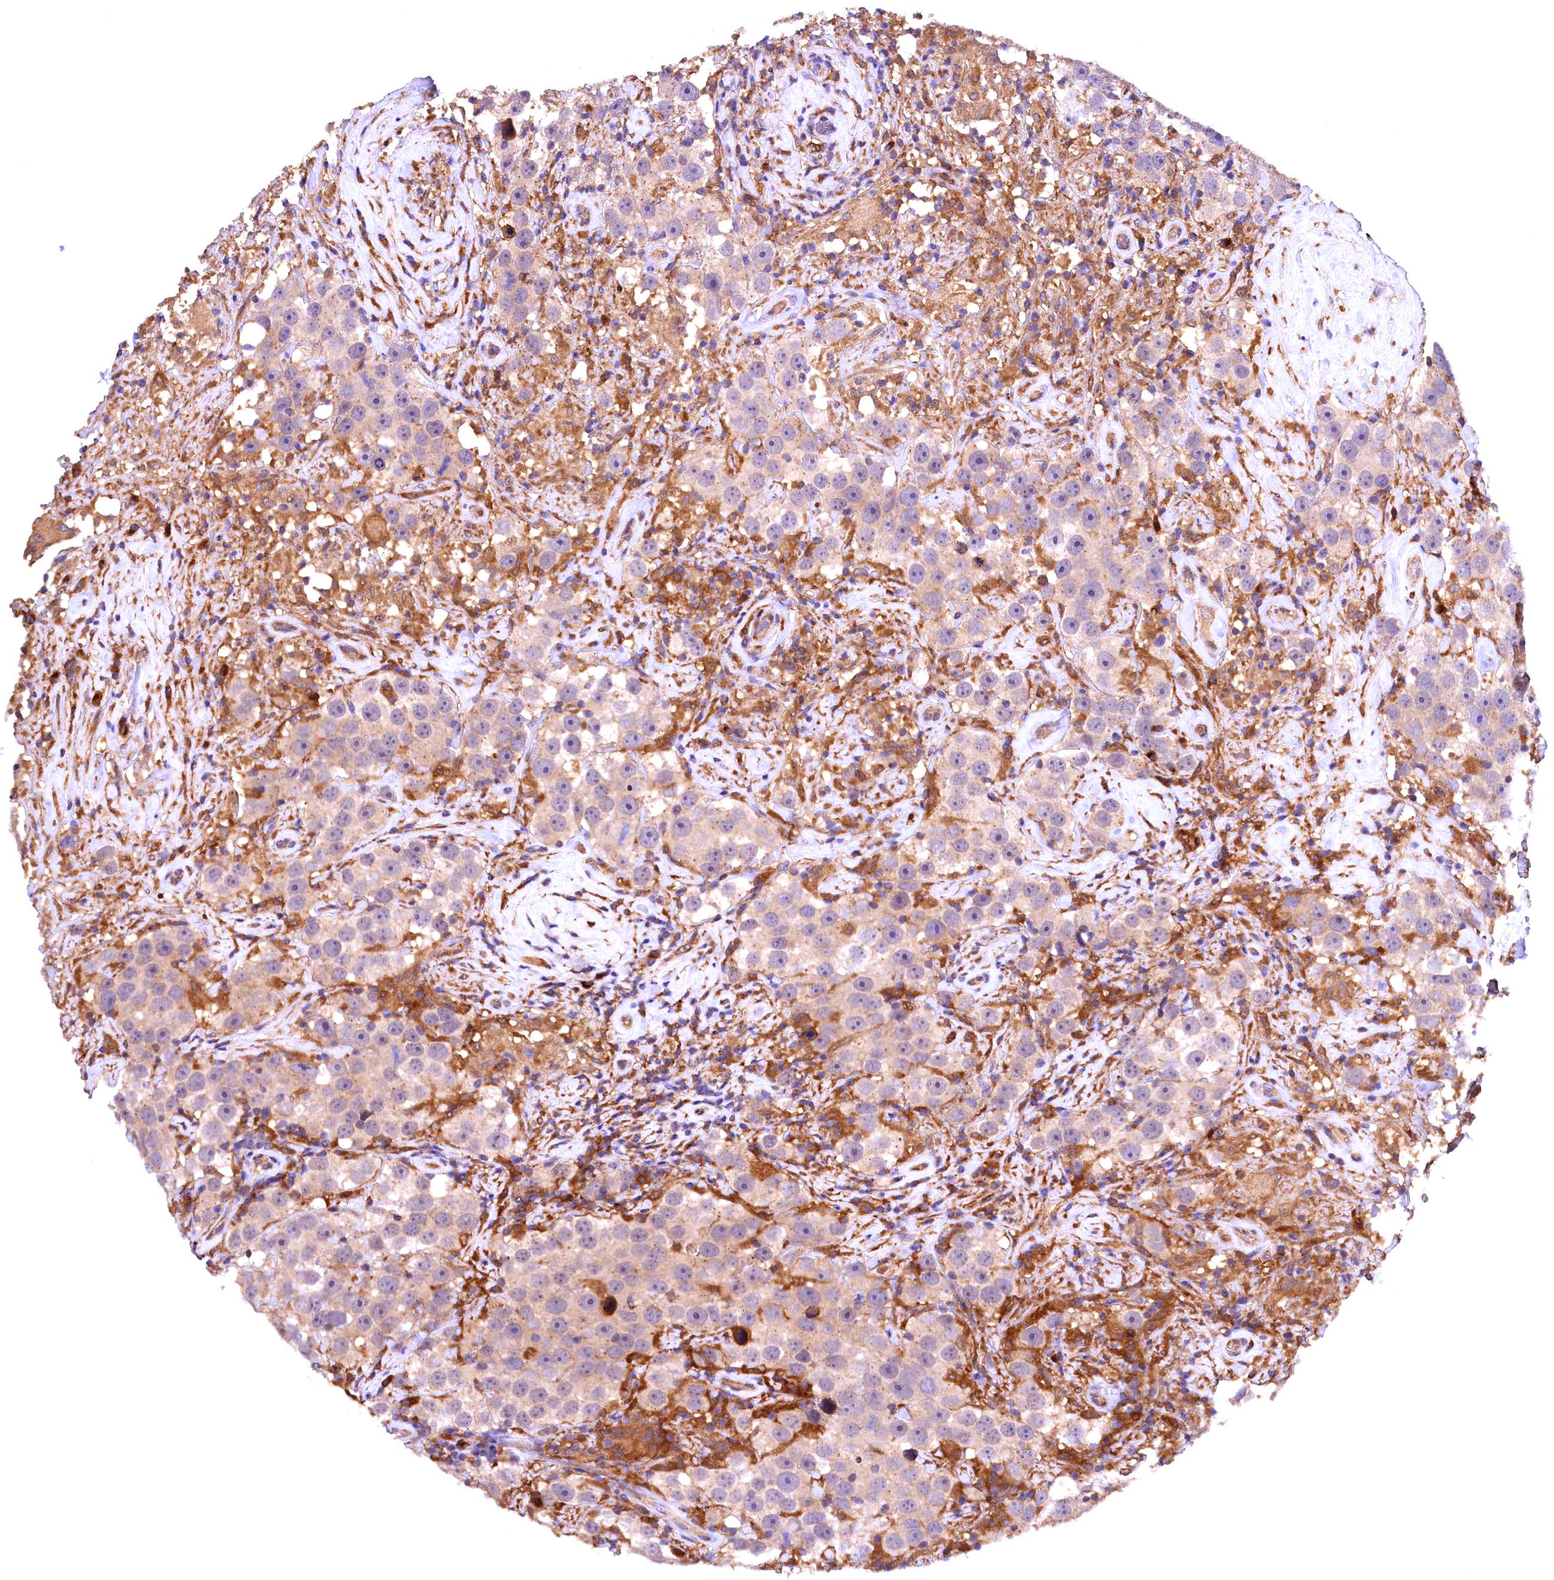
{"staining": {"intensity": "weak", "quantity": "25%-75%", "location": "cytoplasmic/membranous"}, "tissue": "testis cancer", "cell_type": "Tumor cells", "image_type": "cancer", "snomed": [{"axis": "morphology", "description": "Seminoma, NOS"}, {"axis": "topography", "description": "Testis"}], "caption": "Protein positivity by immunohistochemistry displays weak cytoplasmic/membranous expression in about 25%-75% of tumor cells in testis seminoma.", "gene": "NAIP", "patient": {"sex": "male", "age": 49}}